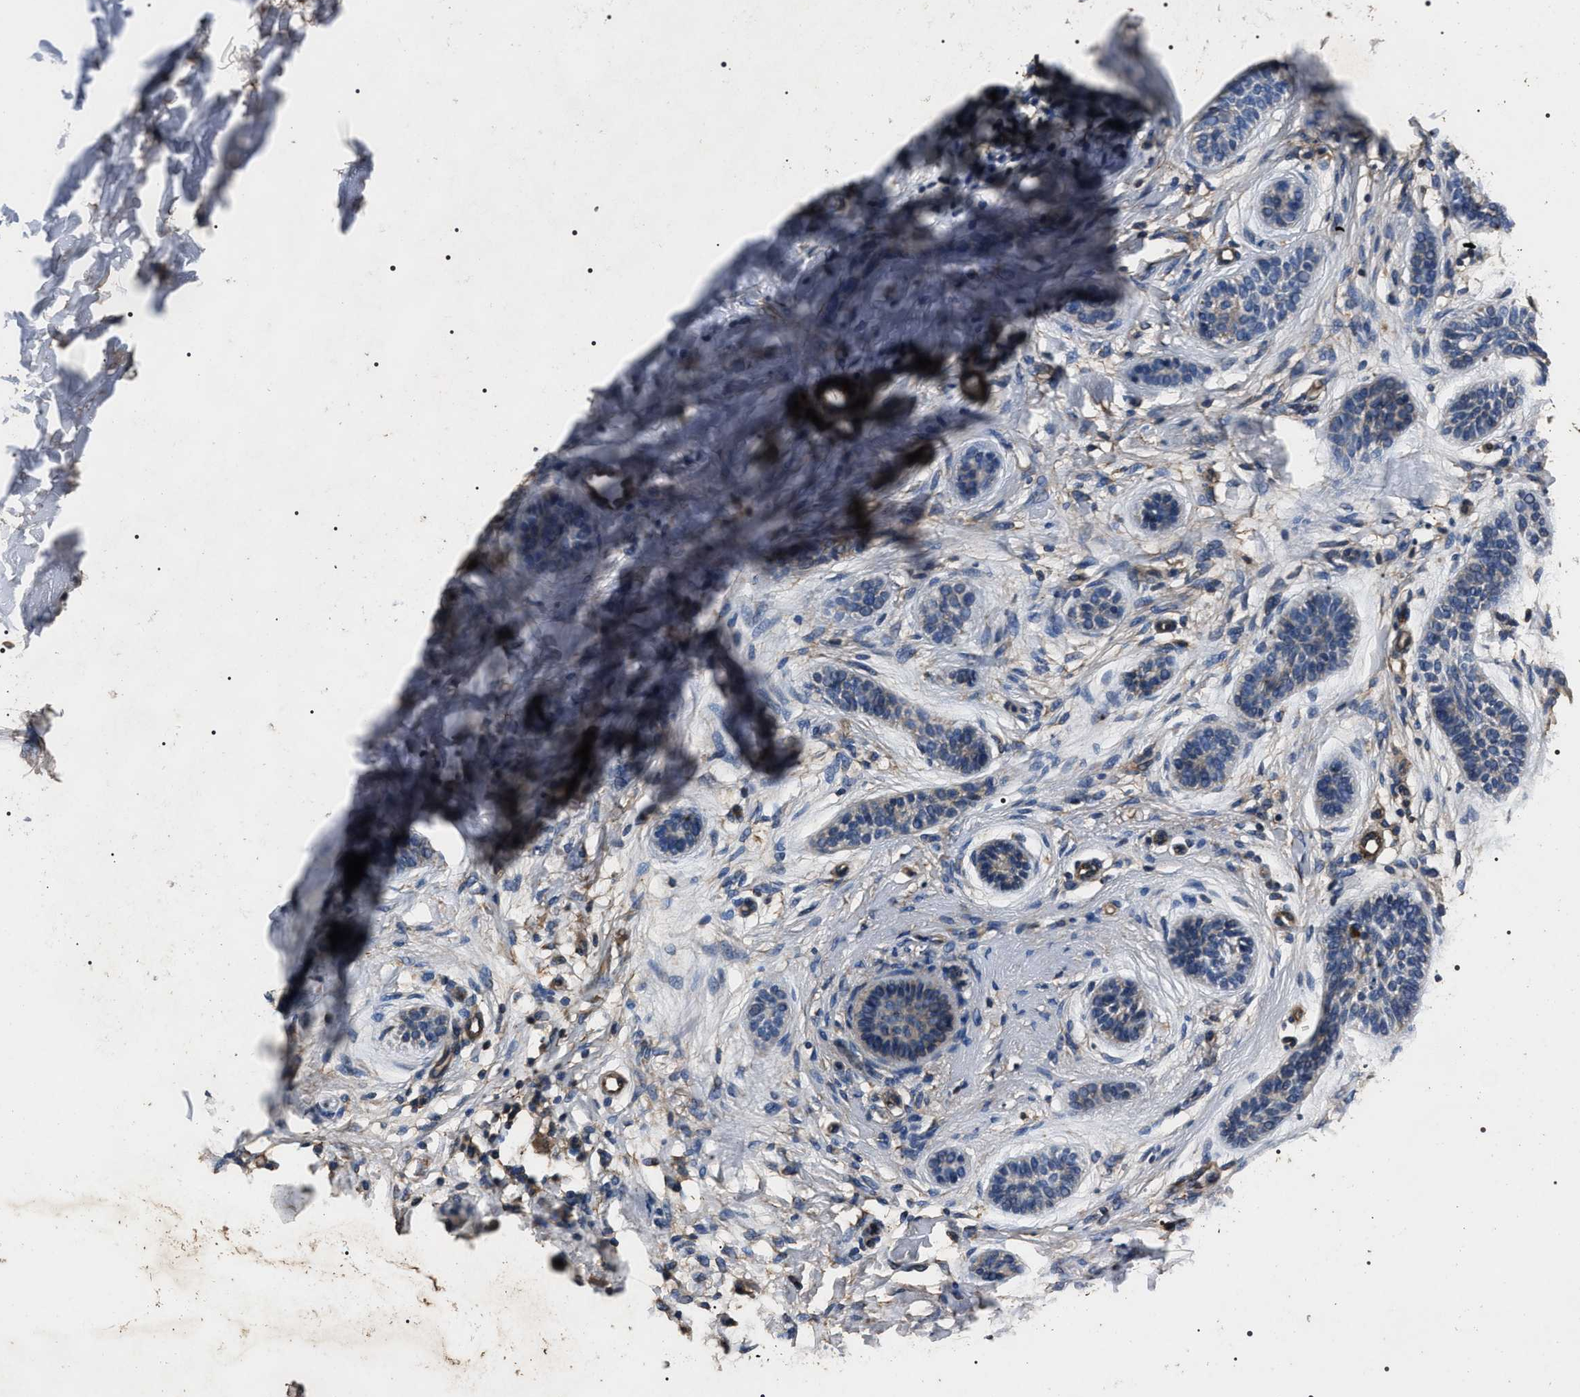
{"staining": {"intensity": "weak", "quantity": "<25%", "location": "cytoplasmic/membranous"}, "tissue": "skin cancer", "cell_type": "Tumor cells", "image_type": "cancer", "snomed": [{"axis": "morphology", "description": "Normal tissue, NOS"}, {"axis": "morphology", "description": "Basal cell carcinoma"}, {"axis": "topography", "description": "Skin"}], "caption": "The image reveals no significant expression in tumor cells of basal cell carcinoma (skin). (DAB (3,3'-diaminobenzidine) immunohistochemistry (IHC) with hematoxylin counter stain).", "gene": "HSCB", "patient": {"sex": "male", "age": 63}}